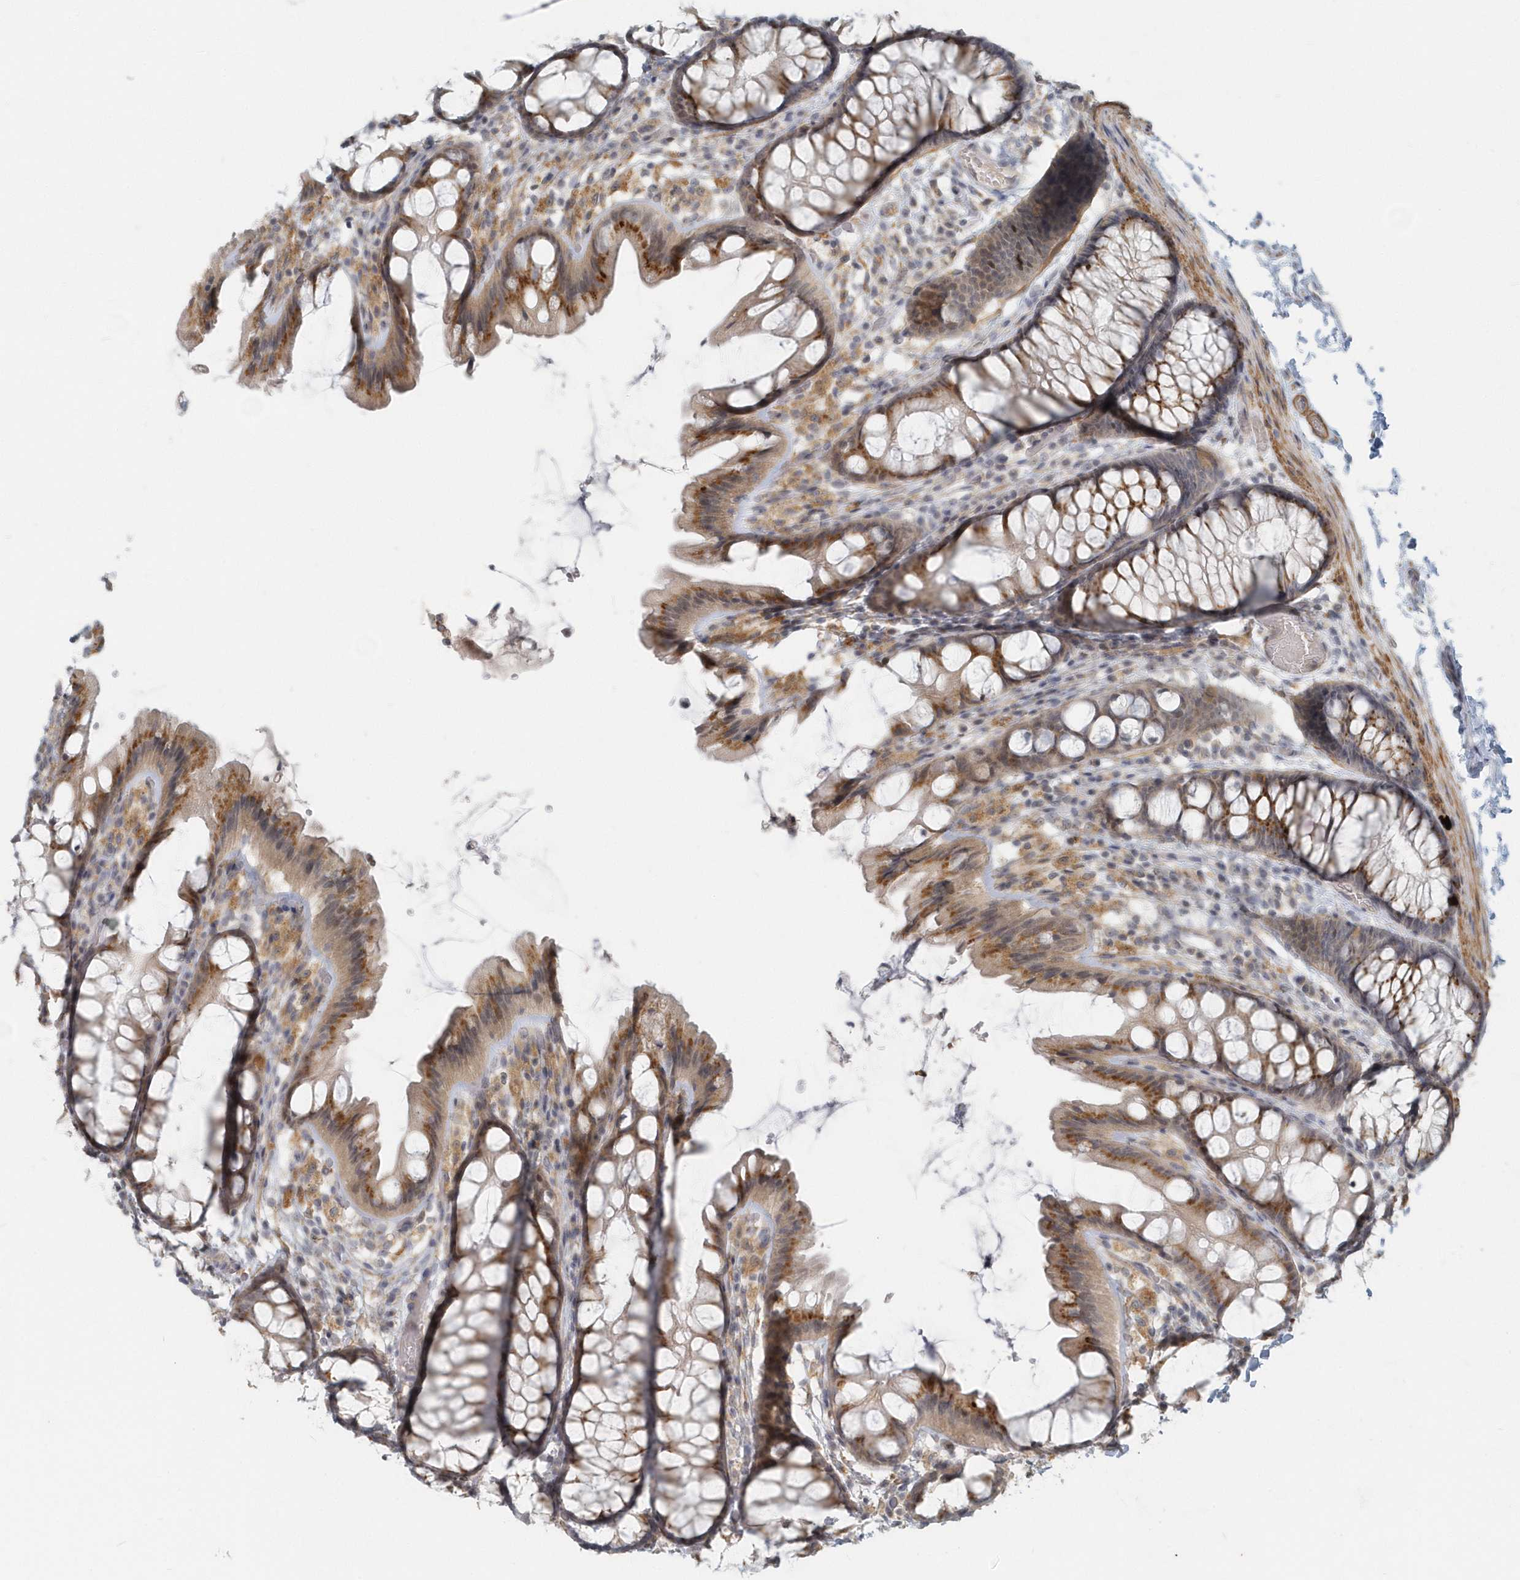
{"staining": {"intensity": "moderate", "quantity": ">75%", "location": "cytoplasmic/membranous"}, "tissue": "colon", "cell_type": "Endothelial cells", "image_type": "normal", "snomed": [{"axis": "morphology", "description": "Normal tissue, NOS"}, {"axis": "topography", "description": "Colon"}], "caption": "IHC (DAB (3,3'-diaminobenzidine)) staining of normal colon reveals moderate cytoplasmic/membranous protein staining in about >75% of endothelial cells. (IHC, brightfield microscopy, high magnification).", "gene": "NAPB", "patient": {"sex": "male", "age": 47}}